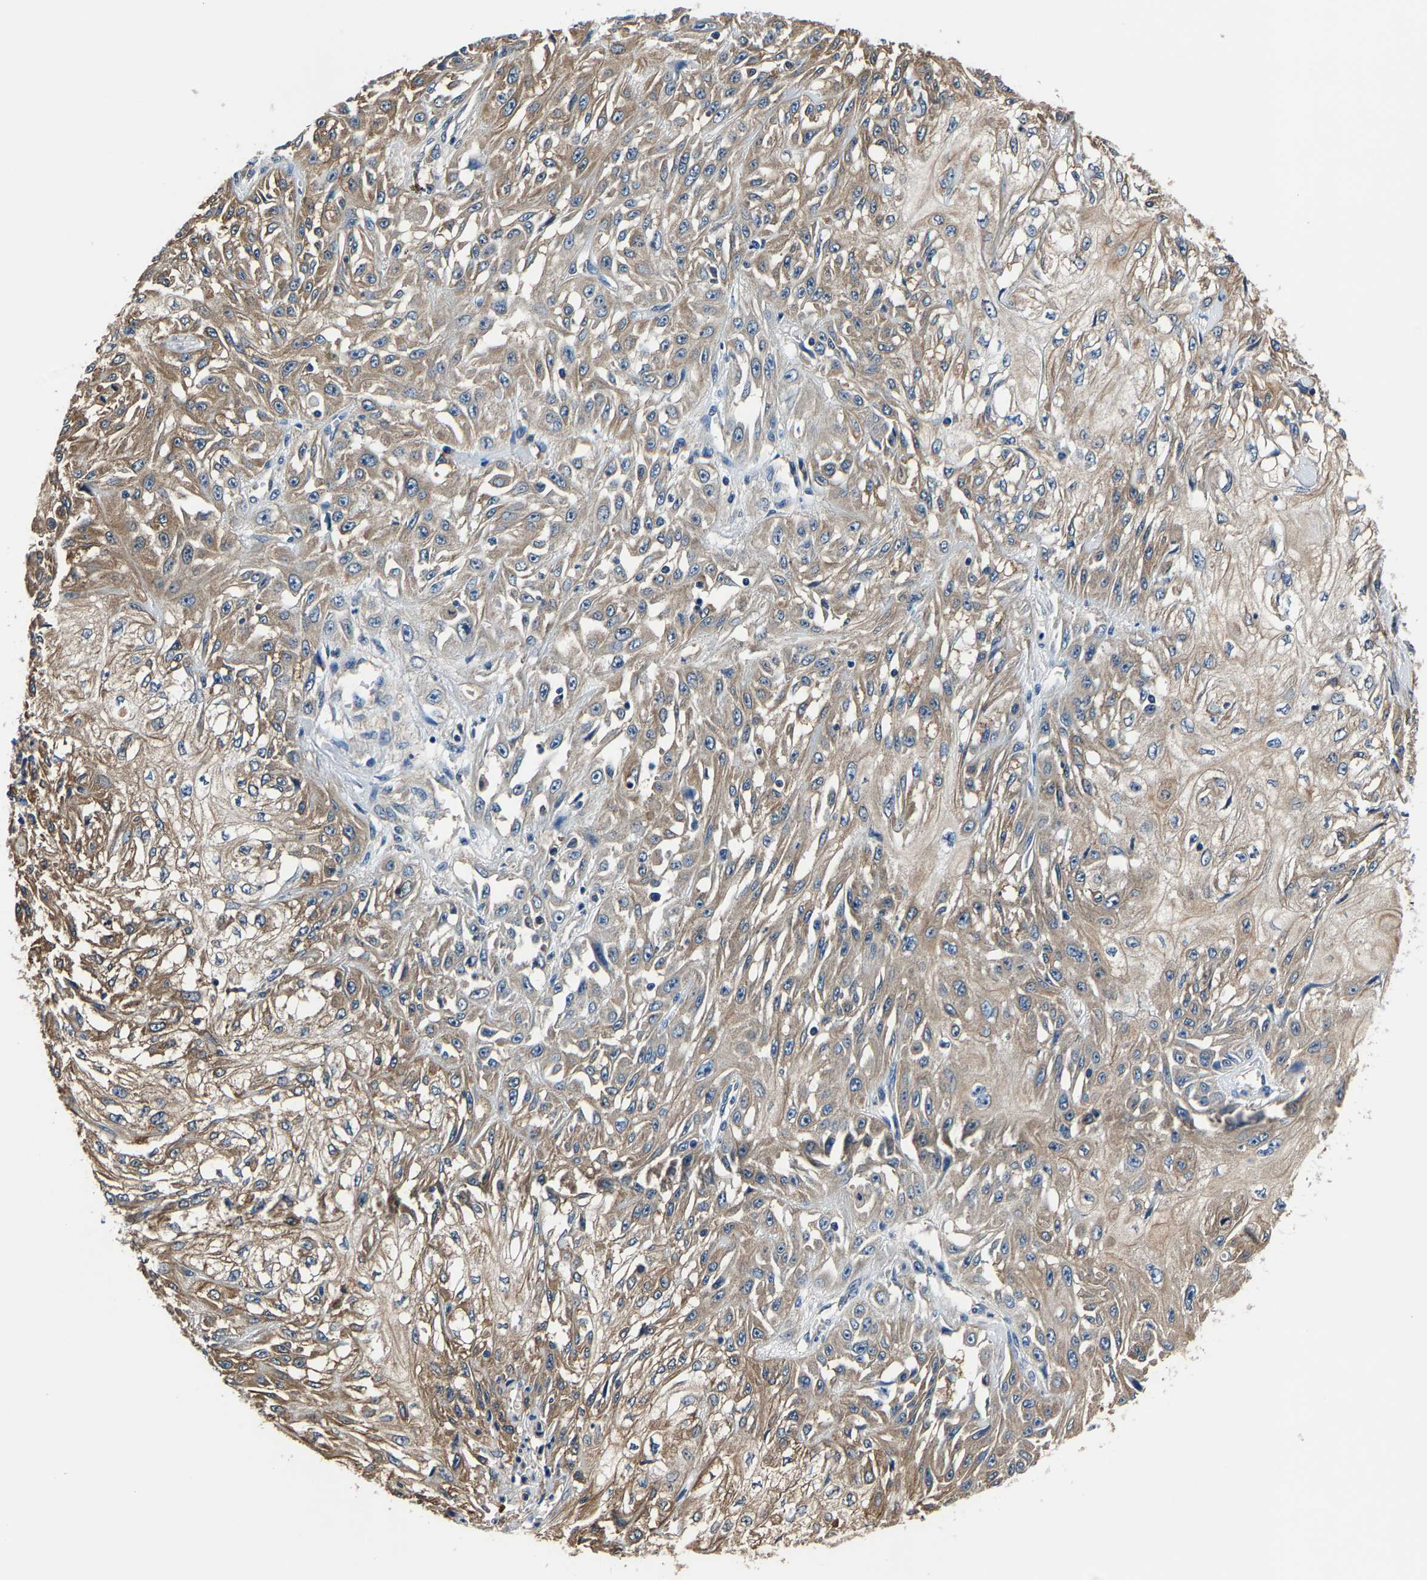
{"staining": {"intensity": "weak", "quantity": ">75%", "location": "cytoplasmic/membranous"}, "tissue": "skin cancer", "cell_type": "Tumor cells", "image_type": "cancer", "snomed": [{"axis": "morphology", "description": "Squamous cell carcinoma, NOS"}, {"axis": "morphology", "description": "Squamous cell carcinoma, metastatic, NOS"}, {"axis": "topography", "description": "Skin"}, {"axis": "topography", "description": "Lymph node"}], "caption": "Immunohistochemical staining of human squamous cell carcinoma (skin) exhibits weak cytoplasmic/membranous protein expression in approximately >75% of tumor cells. (brown staining indicates protein expression, while blue staining denotes nuclei).", "gene": "ALDOB", "patient": {"sex": "male", "age": 75}}